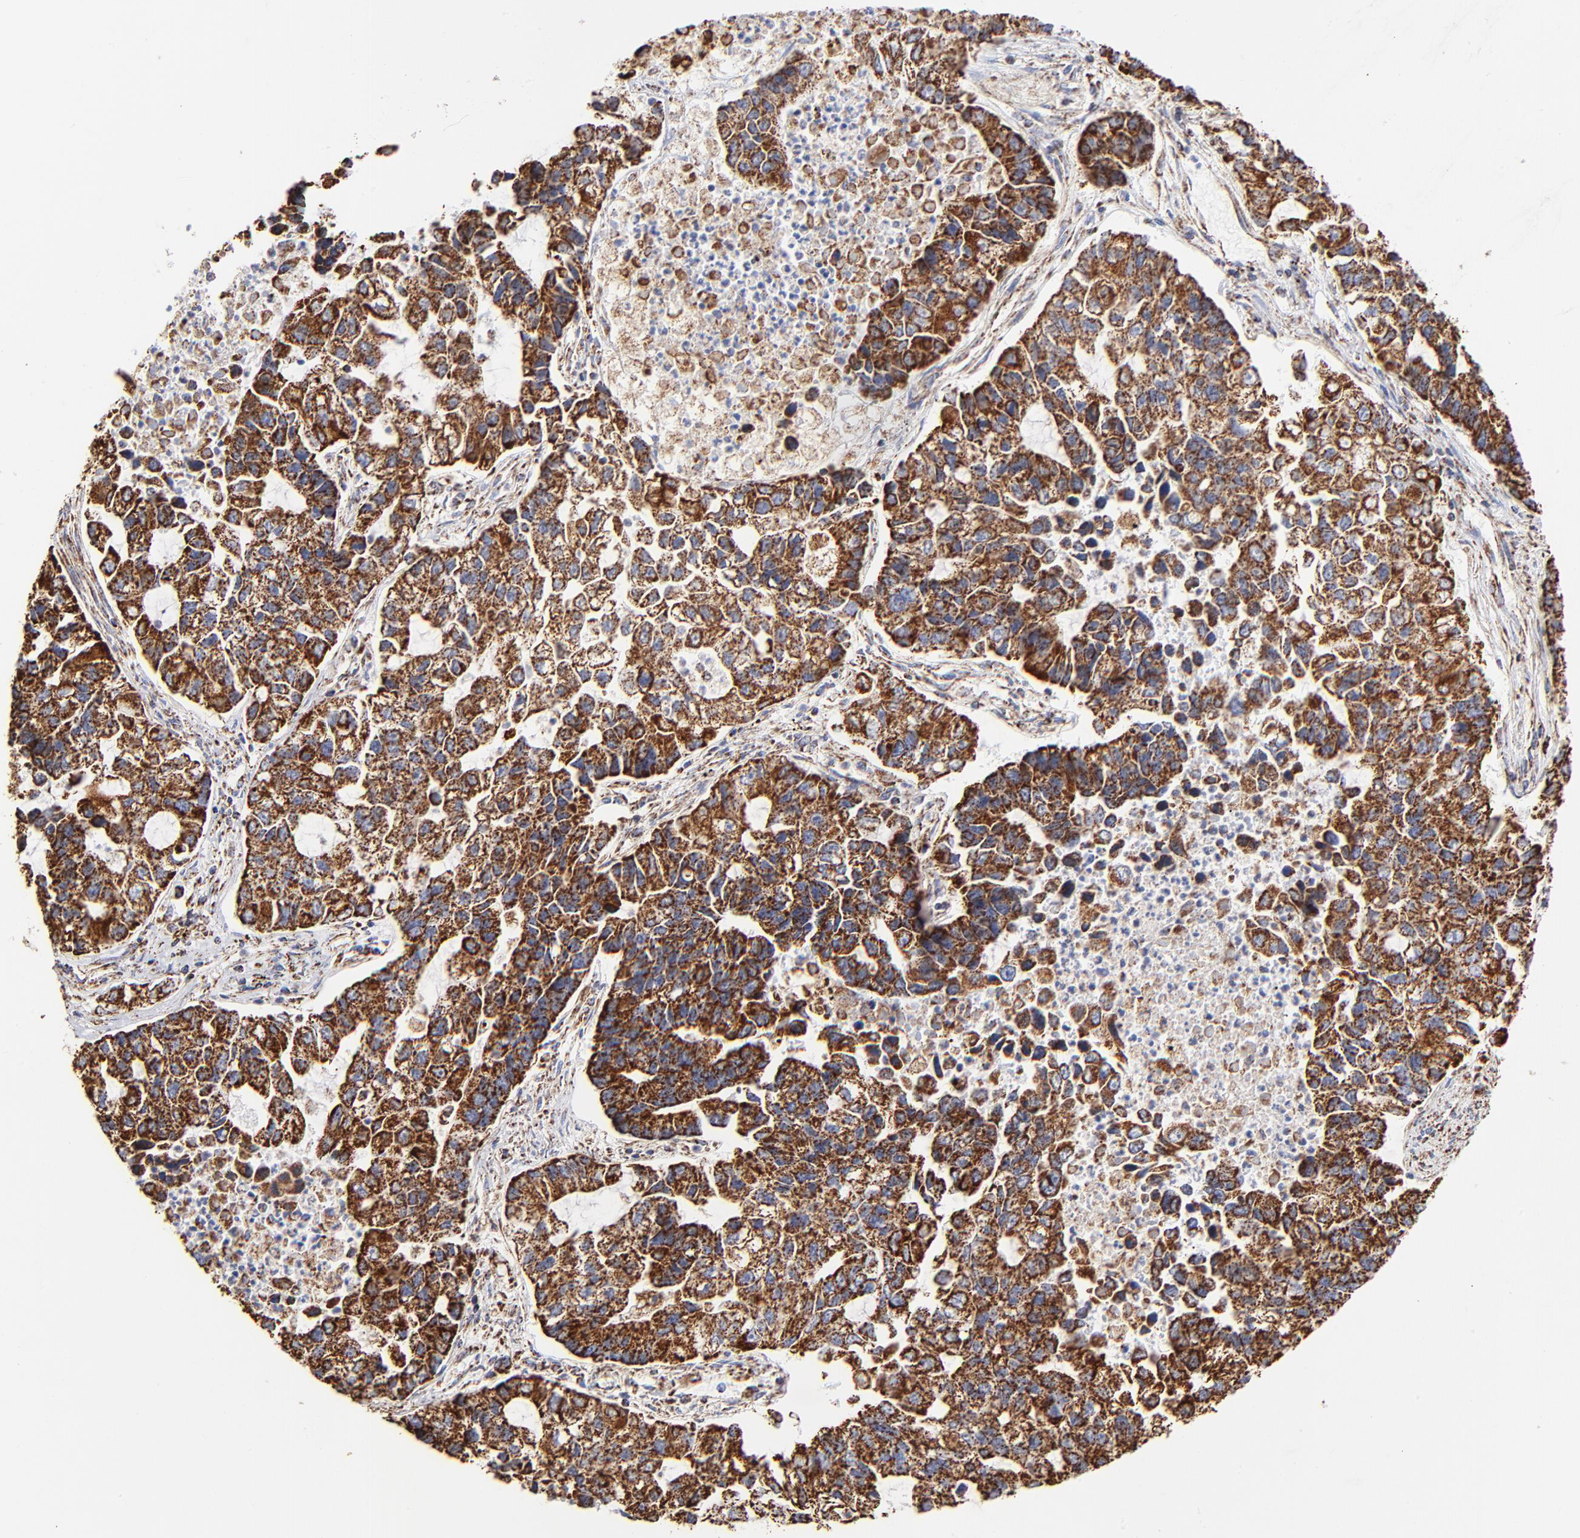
{"staining": {"intensity": "strong", "quantity": ">75%", "location": "cytoplasmic/membranous"}, "tissue": "lung cancer", "cell_type": "Tumor cells", "image_type": "cancer", "snomed": [{"axis": "morphology", "description": "Adenocarcinoma, NOS"}, {"axis": "topography", "description": "Lung"}], "caption": "A brown stain shows strong cytoplasmic/membranous positivity of a protein in lung cancer tumor cells. (Stains: DAB (3,3'-diaminobenzidine) in brown, nuclei in blue, Microscopy: brightfield microscopy at high magnification).", "gene": "PHB1", "patient": {"sex": "female", "age": 51}}